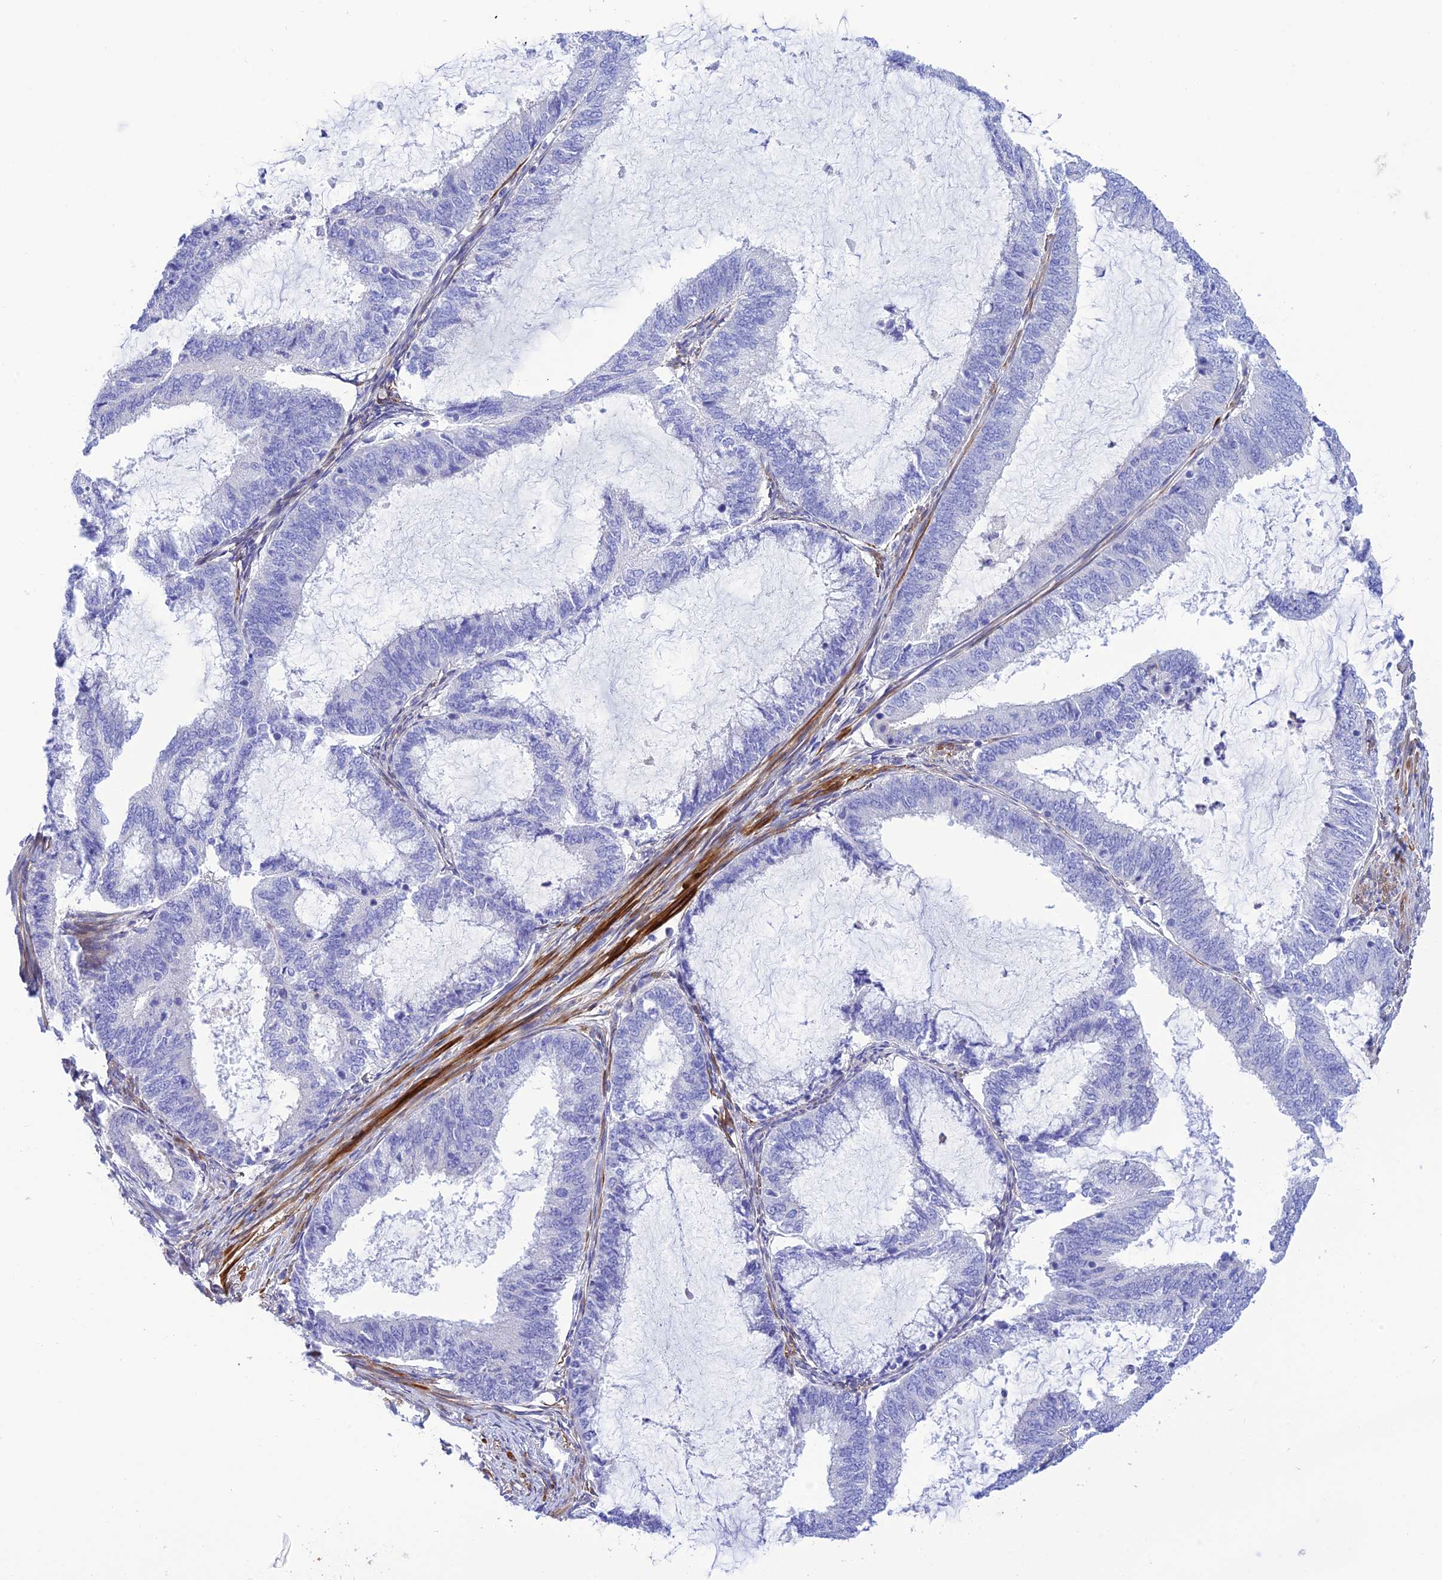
{"staining": {"intensity": "negative", "quantity": "none", "location": "none"}, "tissue": "endometrial cancer", "cell_type": "Tumor cells", "image_type": "cancer", "snomed": [{"axis": "morphology", "description": "Adenocarcinoma, NOS"}, {"axis": "topography", "description": "Endometrium"}], "caption": "High power microscopy image of an immunohistochemistry micrograph of endometrial cancer, revealing no significant expression in tumor cells.", "gene": "ZDHHC16", "patient": {"sex": "female", "age": 51}}